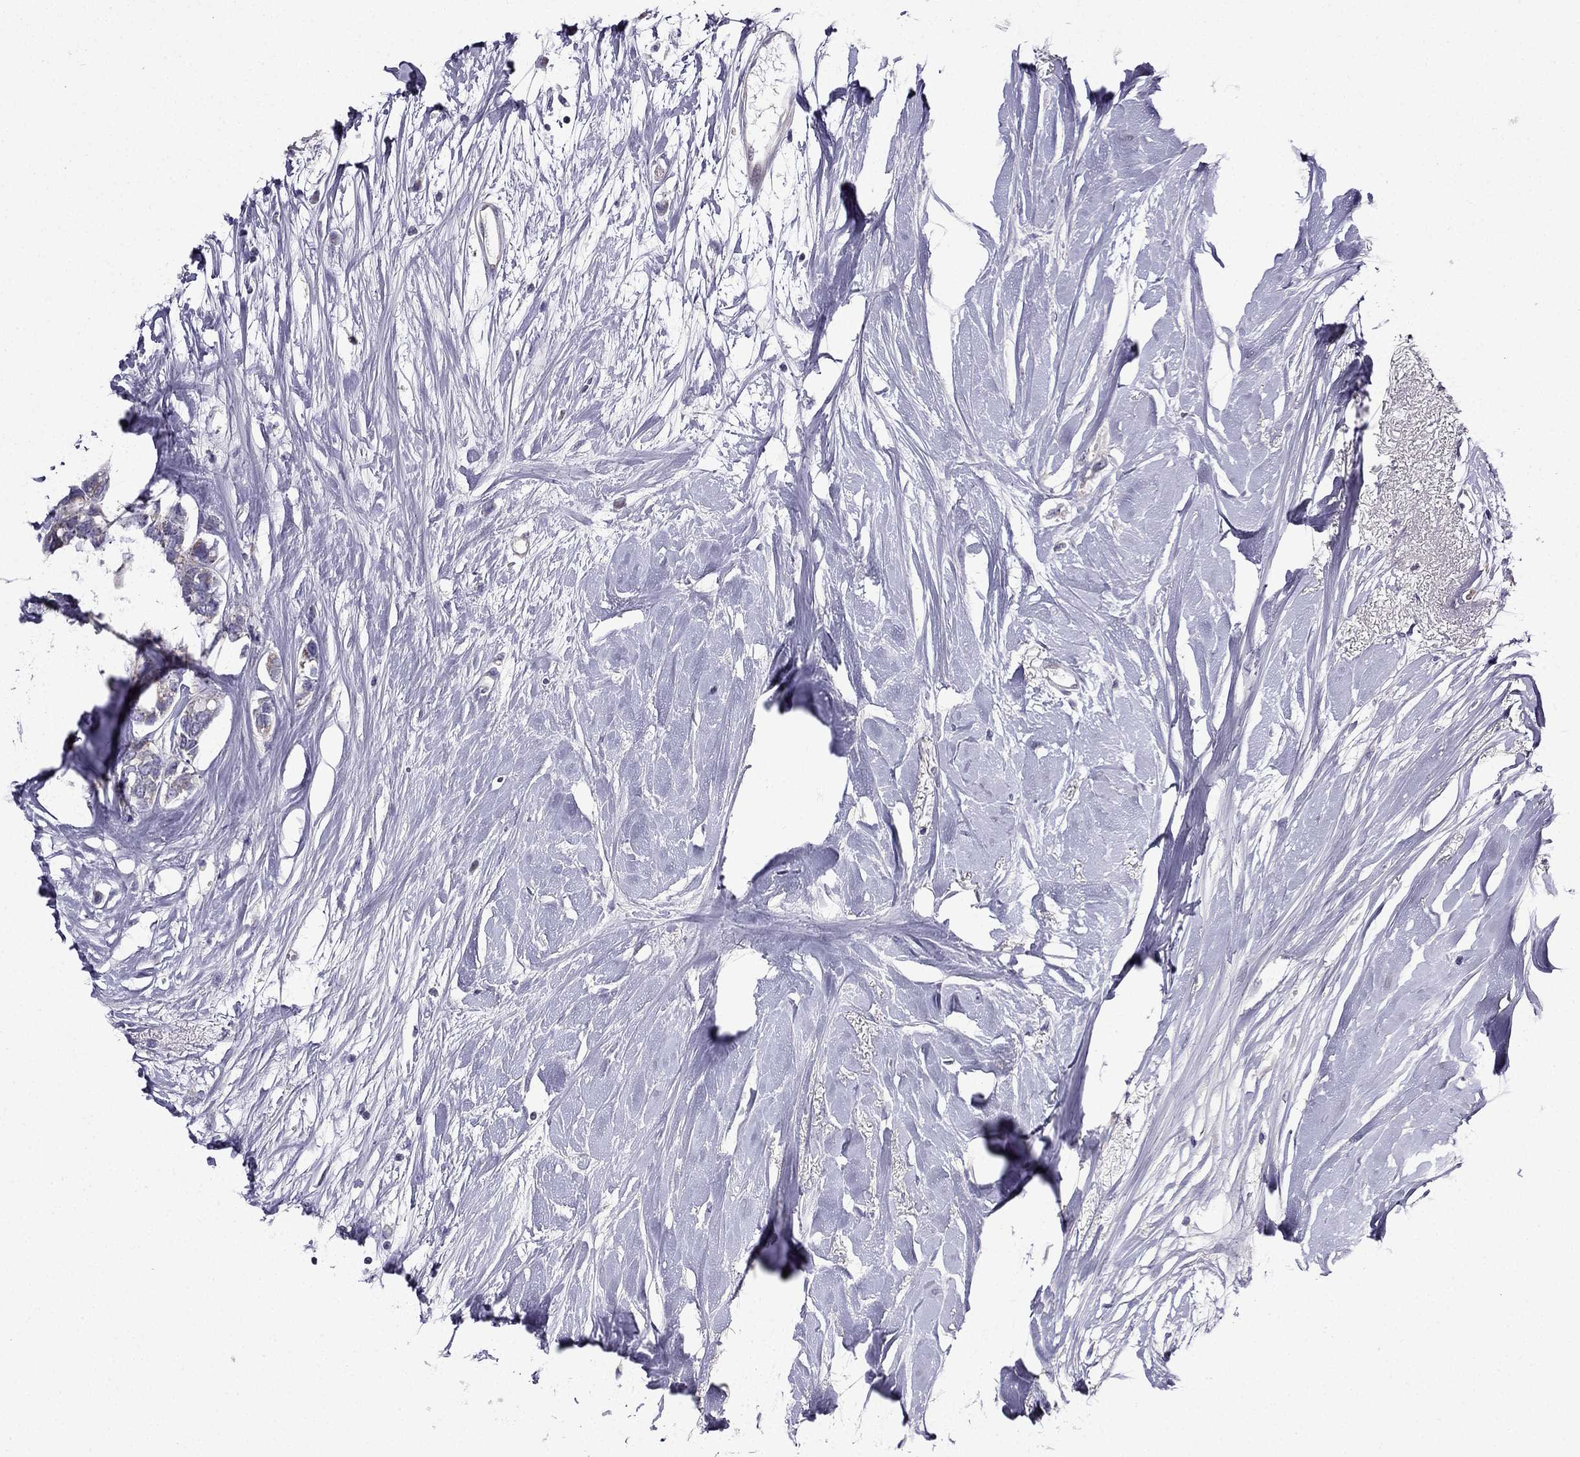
{"staining": {"intensity": "negative", "quantity": "none", "location": "none"}, "tissue": "breast cancer", "cell_type": "Tumor cells", "image_type": "cancer", "snomed": [{"axis": "morphology", "description": "Duct carcinoma"}, {"axis": "topography", "description": "Breast"}], "caption": "Tumor cells show no significant protein expression in breast cancer (invasive ductal carcinoma).", "gene": "SLC6A2", "patient": {"sex": "female", "age": 40}}